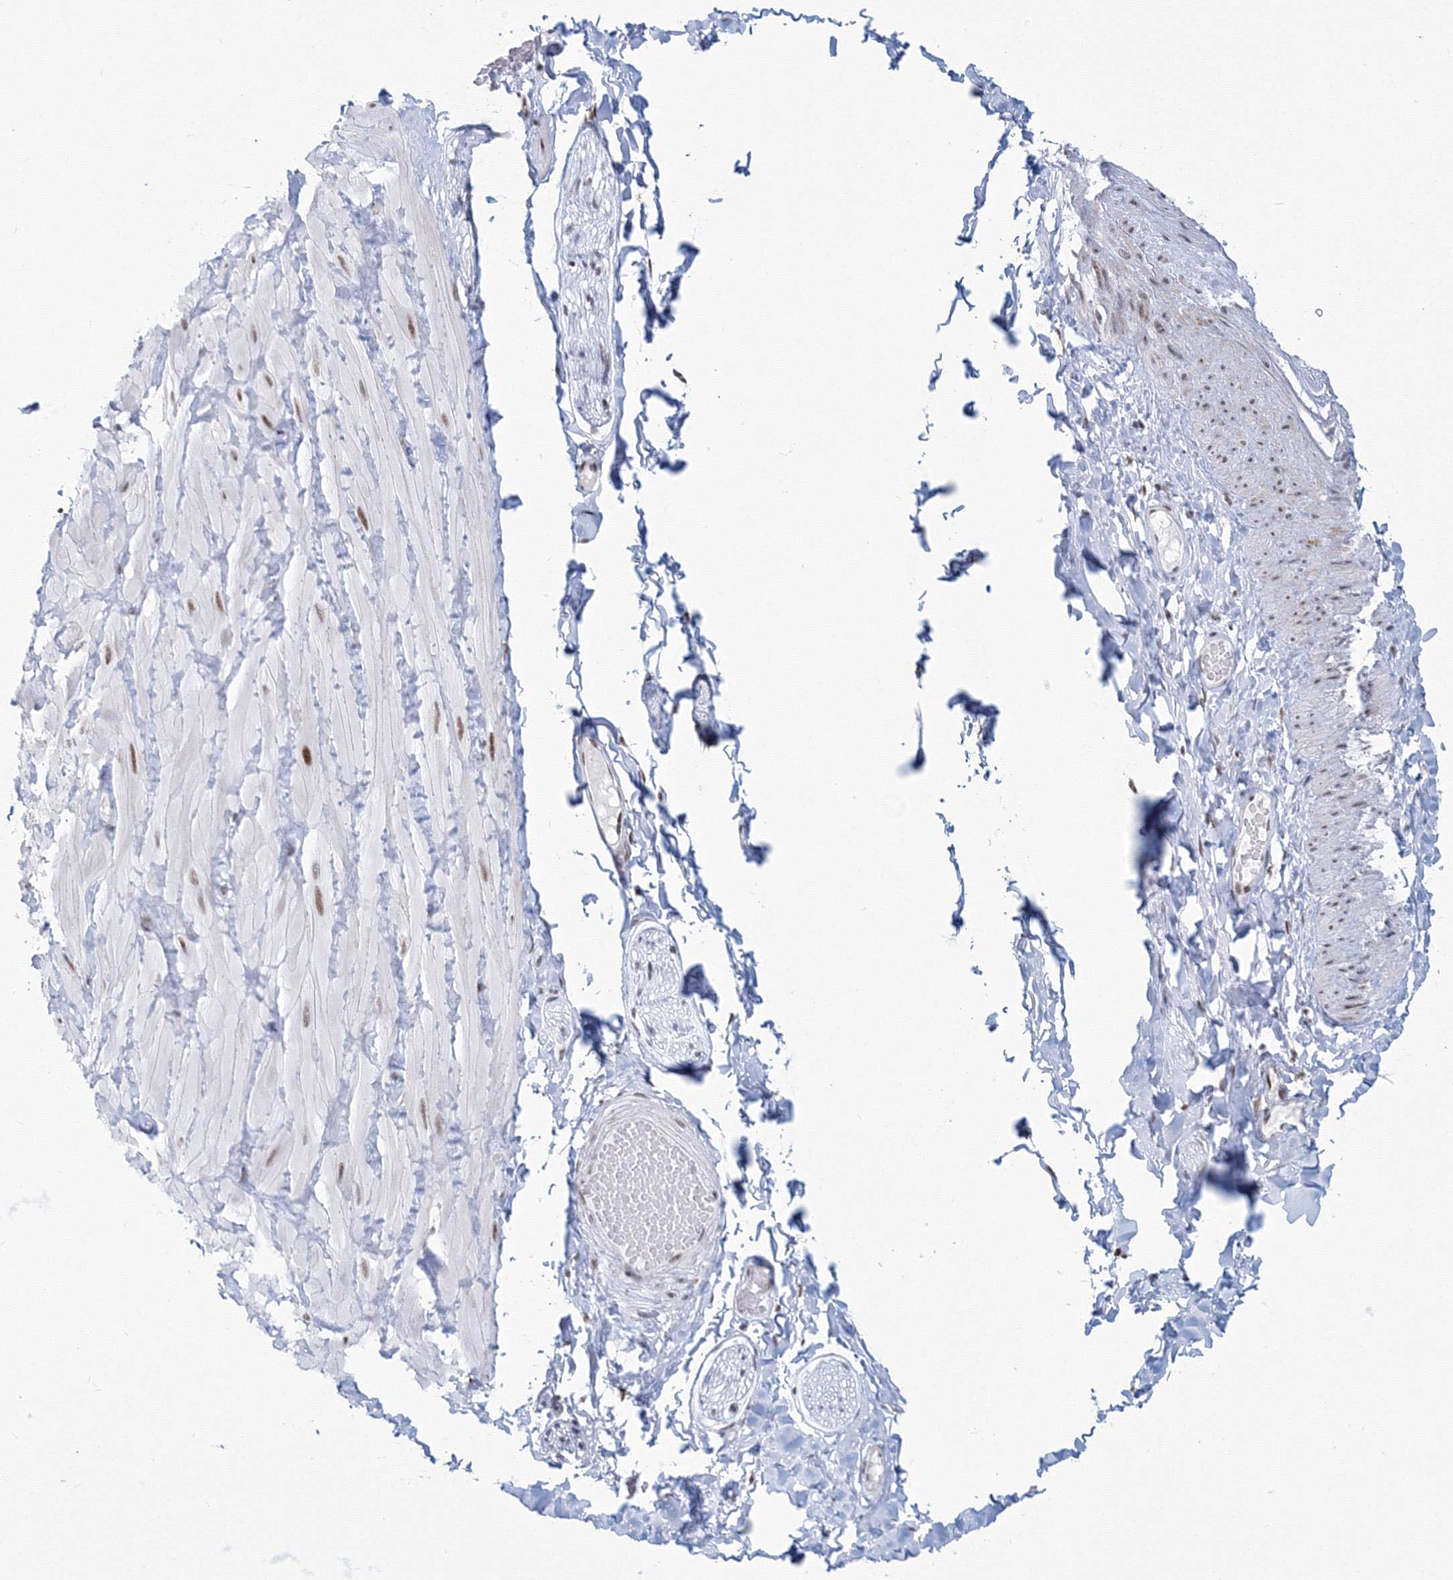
{"staining": {"intensity": "negative", "quantity": "none", "location": "none"}, "tissue": "adipose tissue", "cell_type": "Adipocytes", "image_type": "normal", "snomed": [{"axis": "morphology", "description": "Normal tissue, NOS"}, {"axis": "topography", "description": "Adipose tissue"}, {"axis": "topography", "description": "Vascular tissue"}, {"axis": "topography", "description": "Peripheral nerve tissue"}], "caption": "Normal adipose tissue was stained to show a protein in brown. There is no significant staining in adipocytes. Brightfield microscopy of IHC stained with DAB (3,3'-diaminobenzidine) (brown) and hematoxylin (blue), captured at high magnification.", "gene": "SF3B6", "patient": {"sex": "male", "age": 25}}